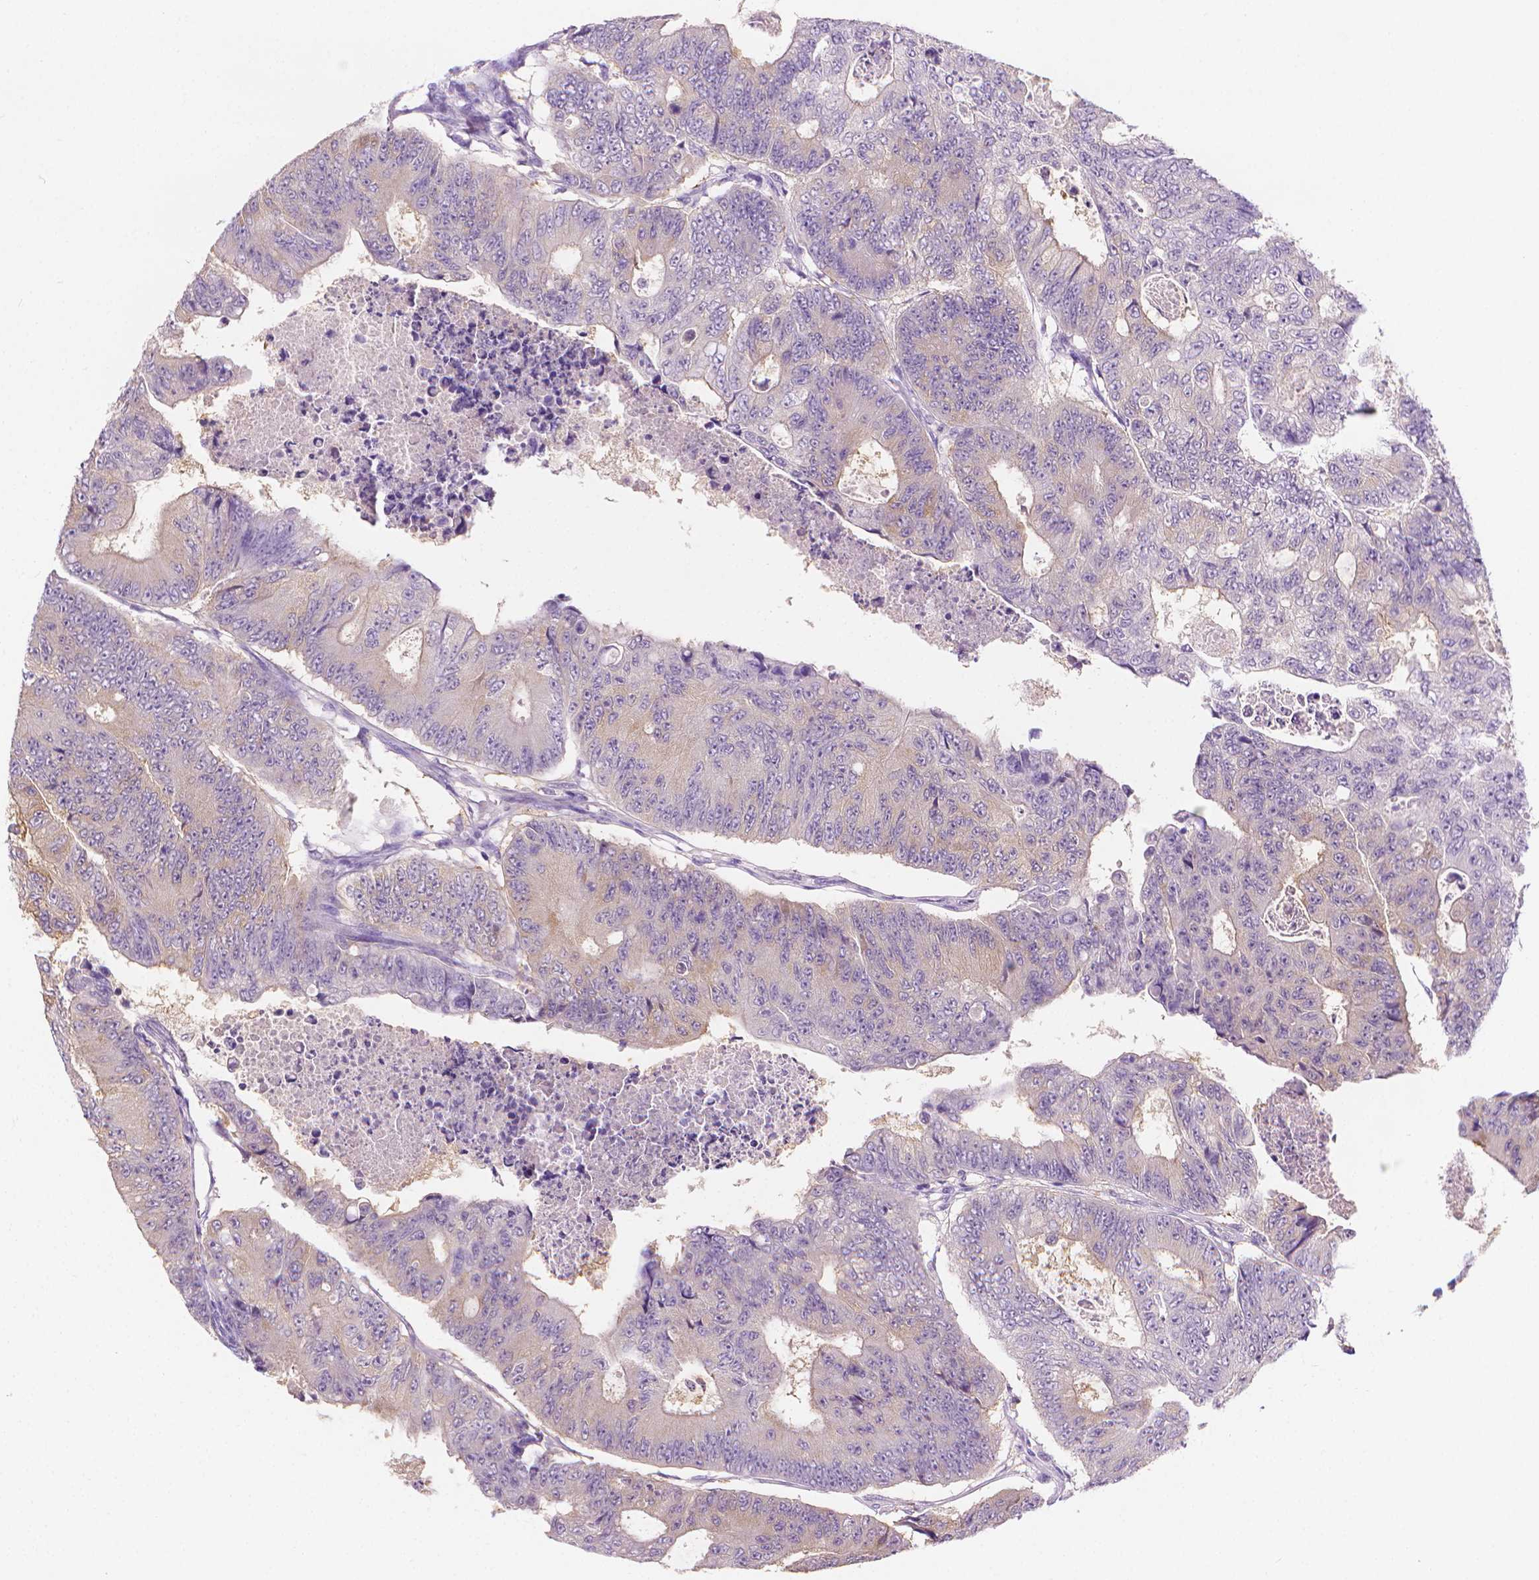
{"staining": {"intensity": "negative", "quantity": "none", "location": "none"}, "tissue": "colorectal cancer", "cell_type": "Tumor cells", "image_type": "cancer", "snomed": [{"axis": "morphology", "description": "Adenocarcinoma, NOS"}, {"axis": "topography", "description": "Colon"}], "caption": "Immunohistochemistry (IHC) histopathology image of neoplastic tissue: human colorectal adenocarcinoma stained with DAB (3,3'-diaminobenzidine) exhibits no significant protein staining in tumor cells. The staining was performed using DAB to visualize the protein expression in brown, while the nuclei were stained in blue with hematoxylin (Magnification: 20x).", "gene": "FASN", "patient": {"sex": "female", "age": 48}}